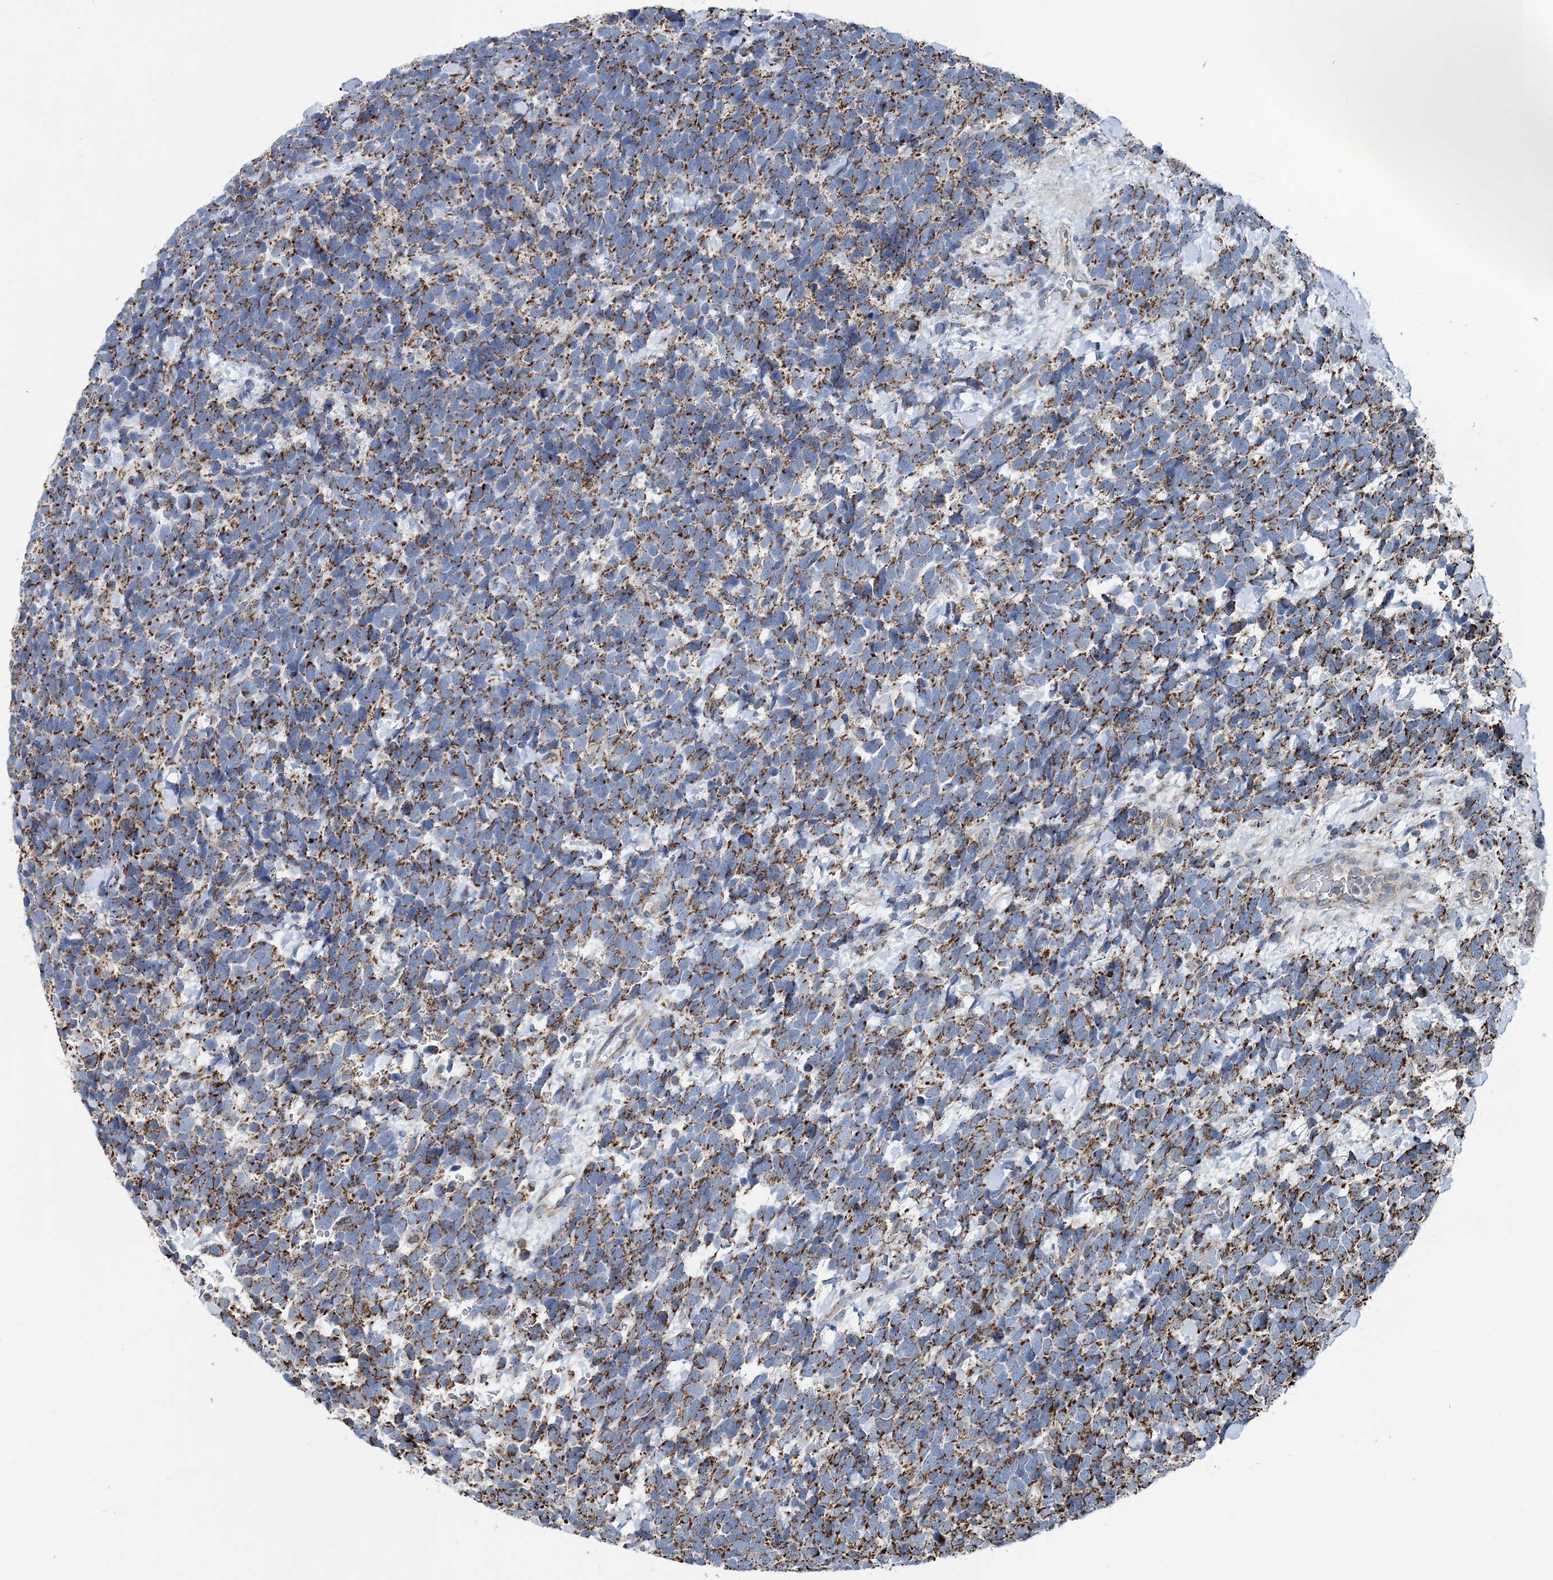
{"staining": {"intensity": "moderate", "quantity": ">75%", "location": "cytoplasmic/membranous"}, "tissue": "urothelial cancer", "cell_type": "Tumor cells", "image_type": "cancer", "snomed": [{"axis": "morphology", "description": "Urothelial carcinoma, High grade"}, {"axis": "topography", "description": "Urinary bladder"}], "caption": "Tumor cells reveal medium levels of moderate cytoplasmic/membranous expression in approximately >75% of cells in human urothelial cancer. The staining was performed using DAB (3,3'-diaminobenzidine), with brown indicating positive protein expression. Nuclei are stained blue with hematoxylin.", "gene": "SPAG16", "patient": {"sex": "female", "age": 82}}